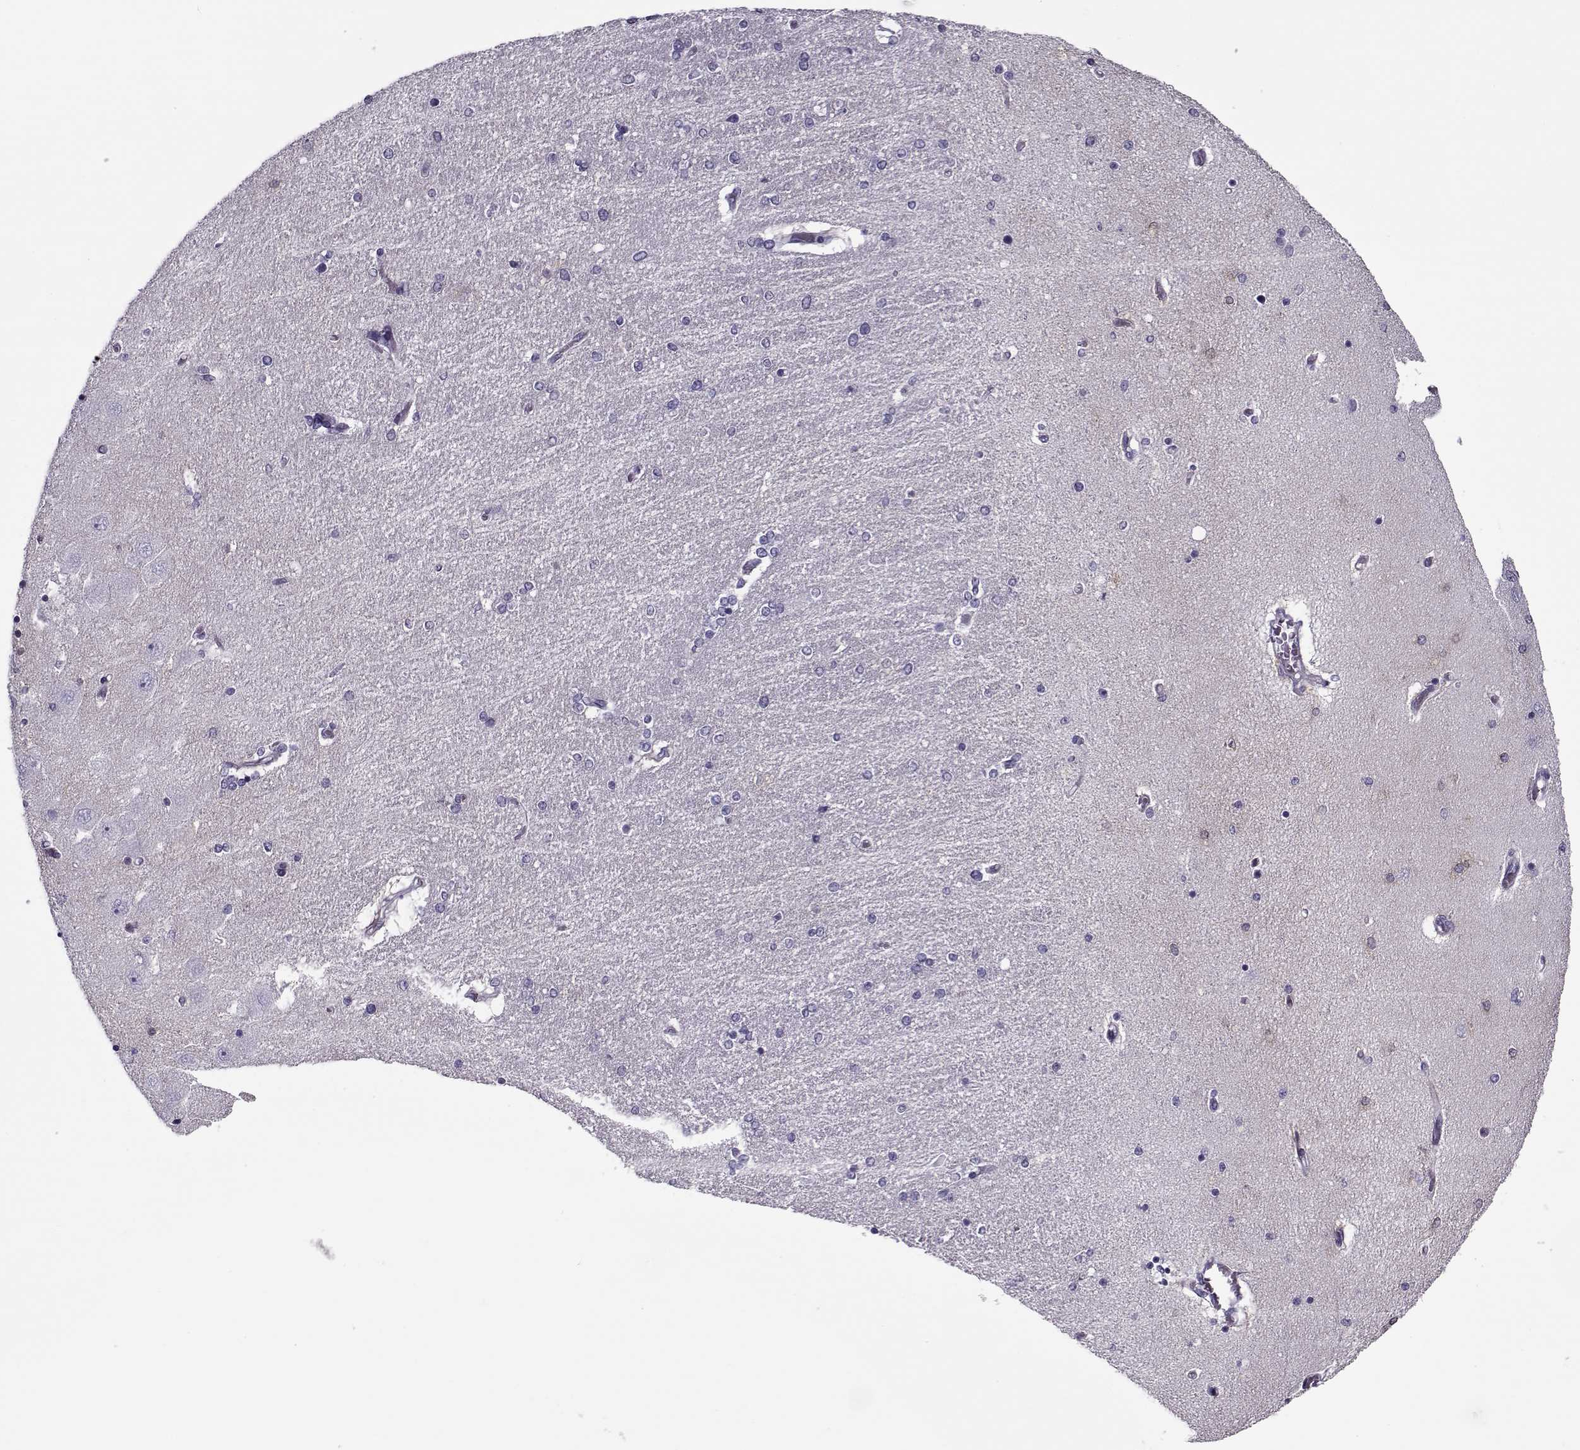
{"staining": {"intensity": "negative", "quantity": "none", "location": "none"}, "tissue": "hippocampus", "cell_type": "Glial cells", "image_type": "normal", "snomed": [{"axis": "morphology", "description": "Normal tissue, NOS"}, {"axis": "topography", "description": "Hippocampus"}], "caption": "This histopathology image is of normal hippocampus stained with IHC to label a protein in brown with the nuclei are counter-stained blue. There is no expression in glial cells.", "gene": "PP2D1", "patient": {"sex": "female", "age": 54}}